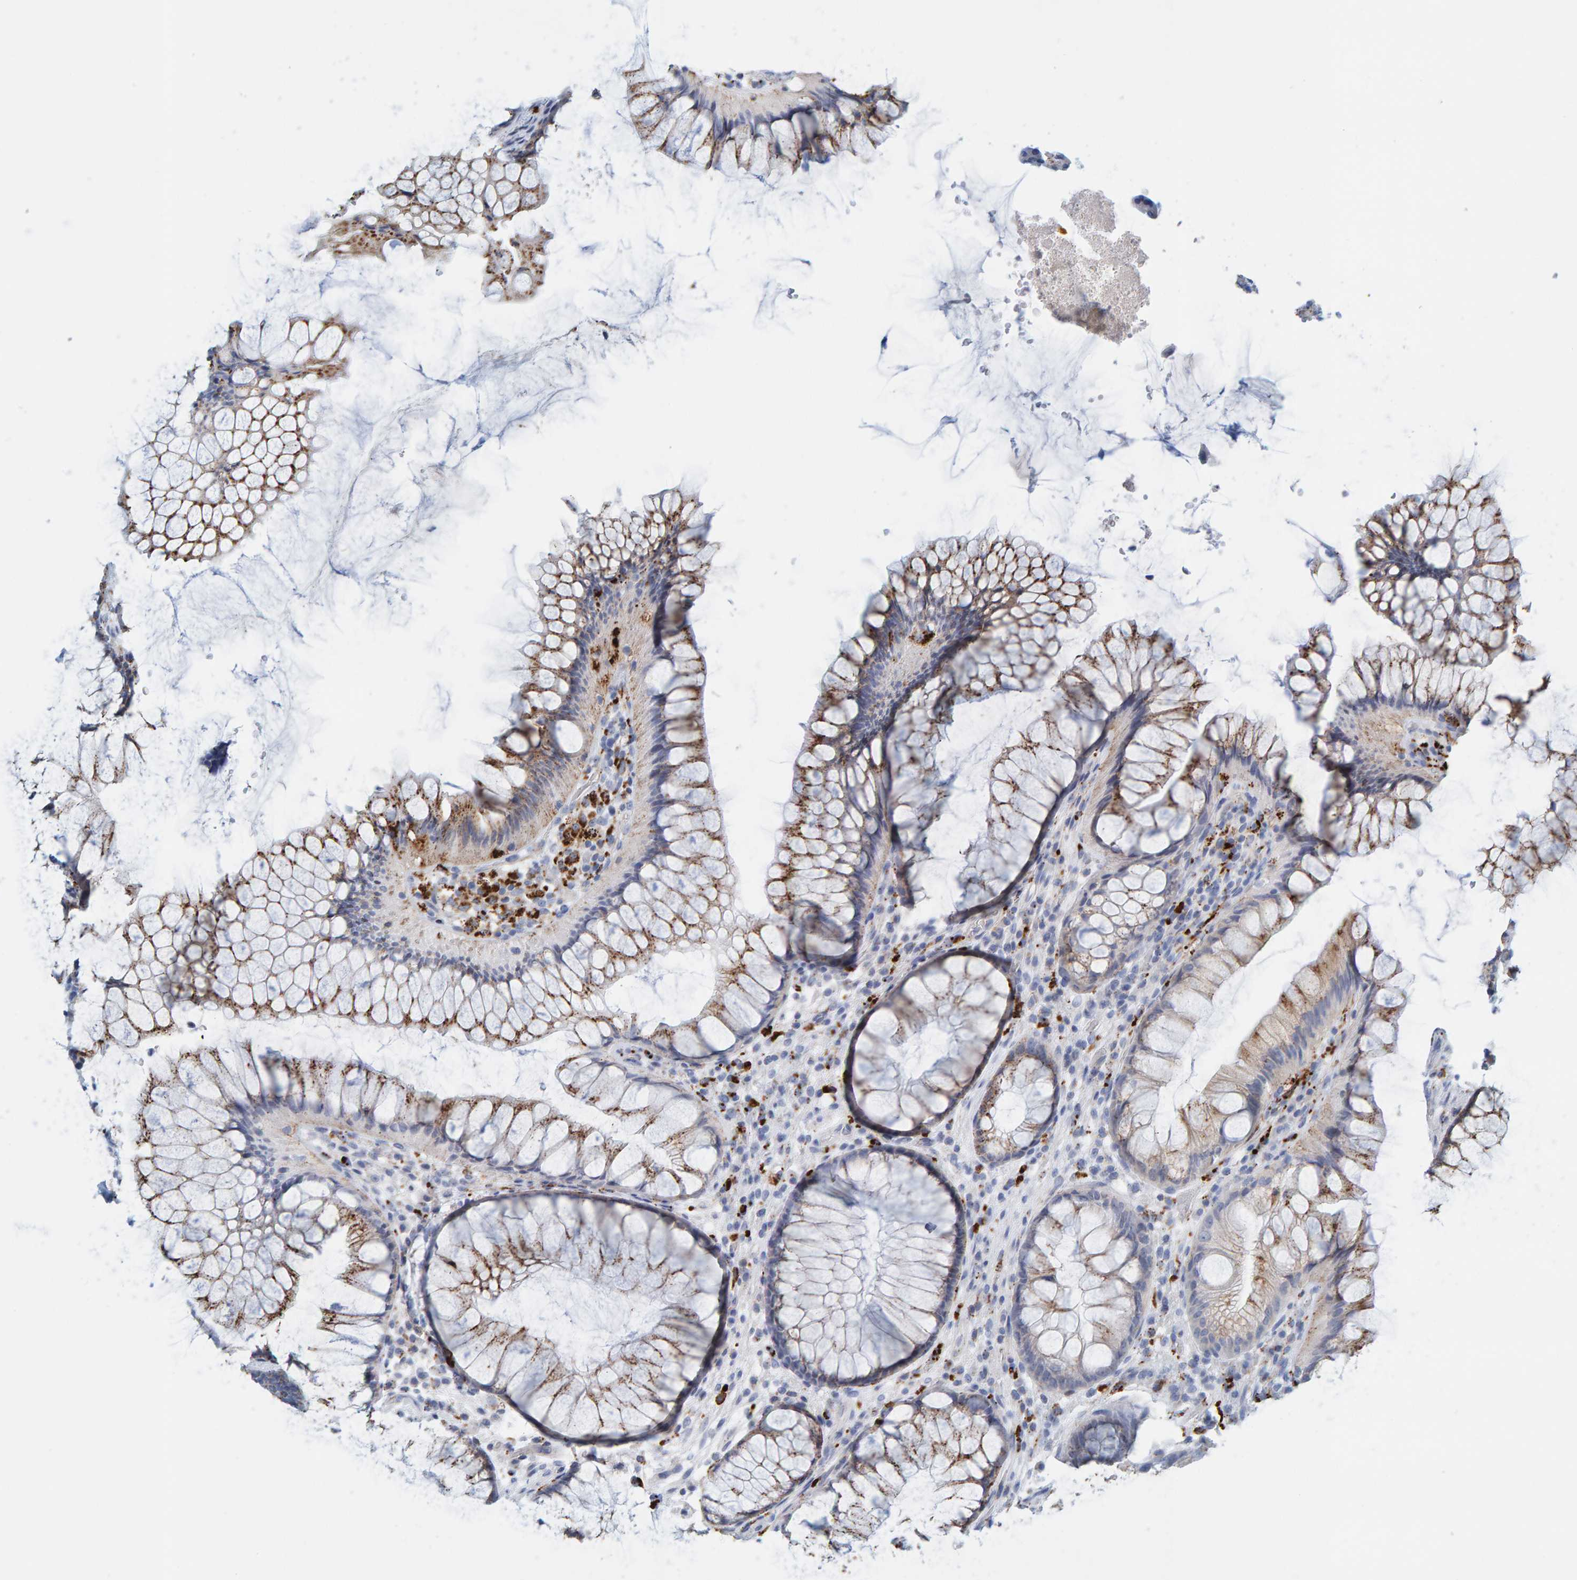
{"staining": {"intensity": "moderate", "quantity": "25%-75%", "location": "cytoplasmic/membranous"}, "tissue": "rectum", "cell_type": "Glandular cells", "image_type": "normal", "snomed": [{"axis": "morphology", "description": "Normal tissue, NOS"}, {"axis": "topography", "description": "Rectum"}], "caption": "Unremarkable rectum demonstrates moderate cytoplasmic/membranous staining in about 25%-75% of glandular cells, visualized by immunohistochemistry.", "gene": "BIN3", "patient": {"sex": "male", "age": 51}}